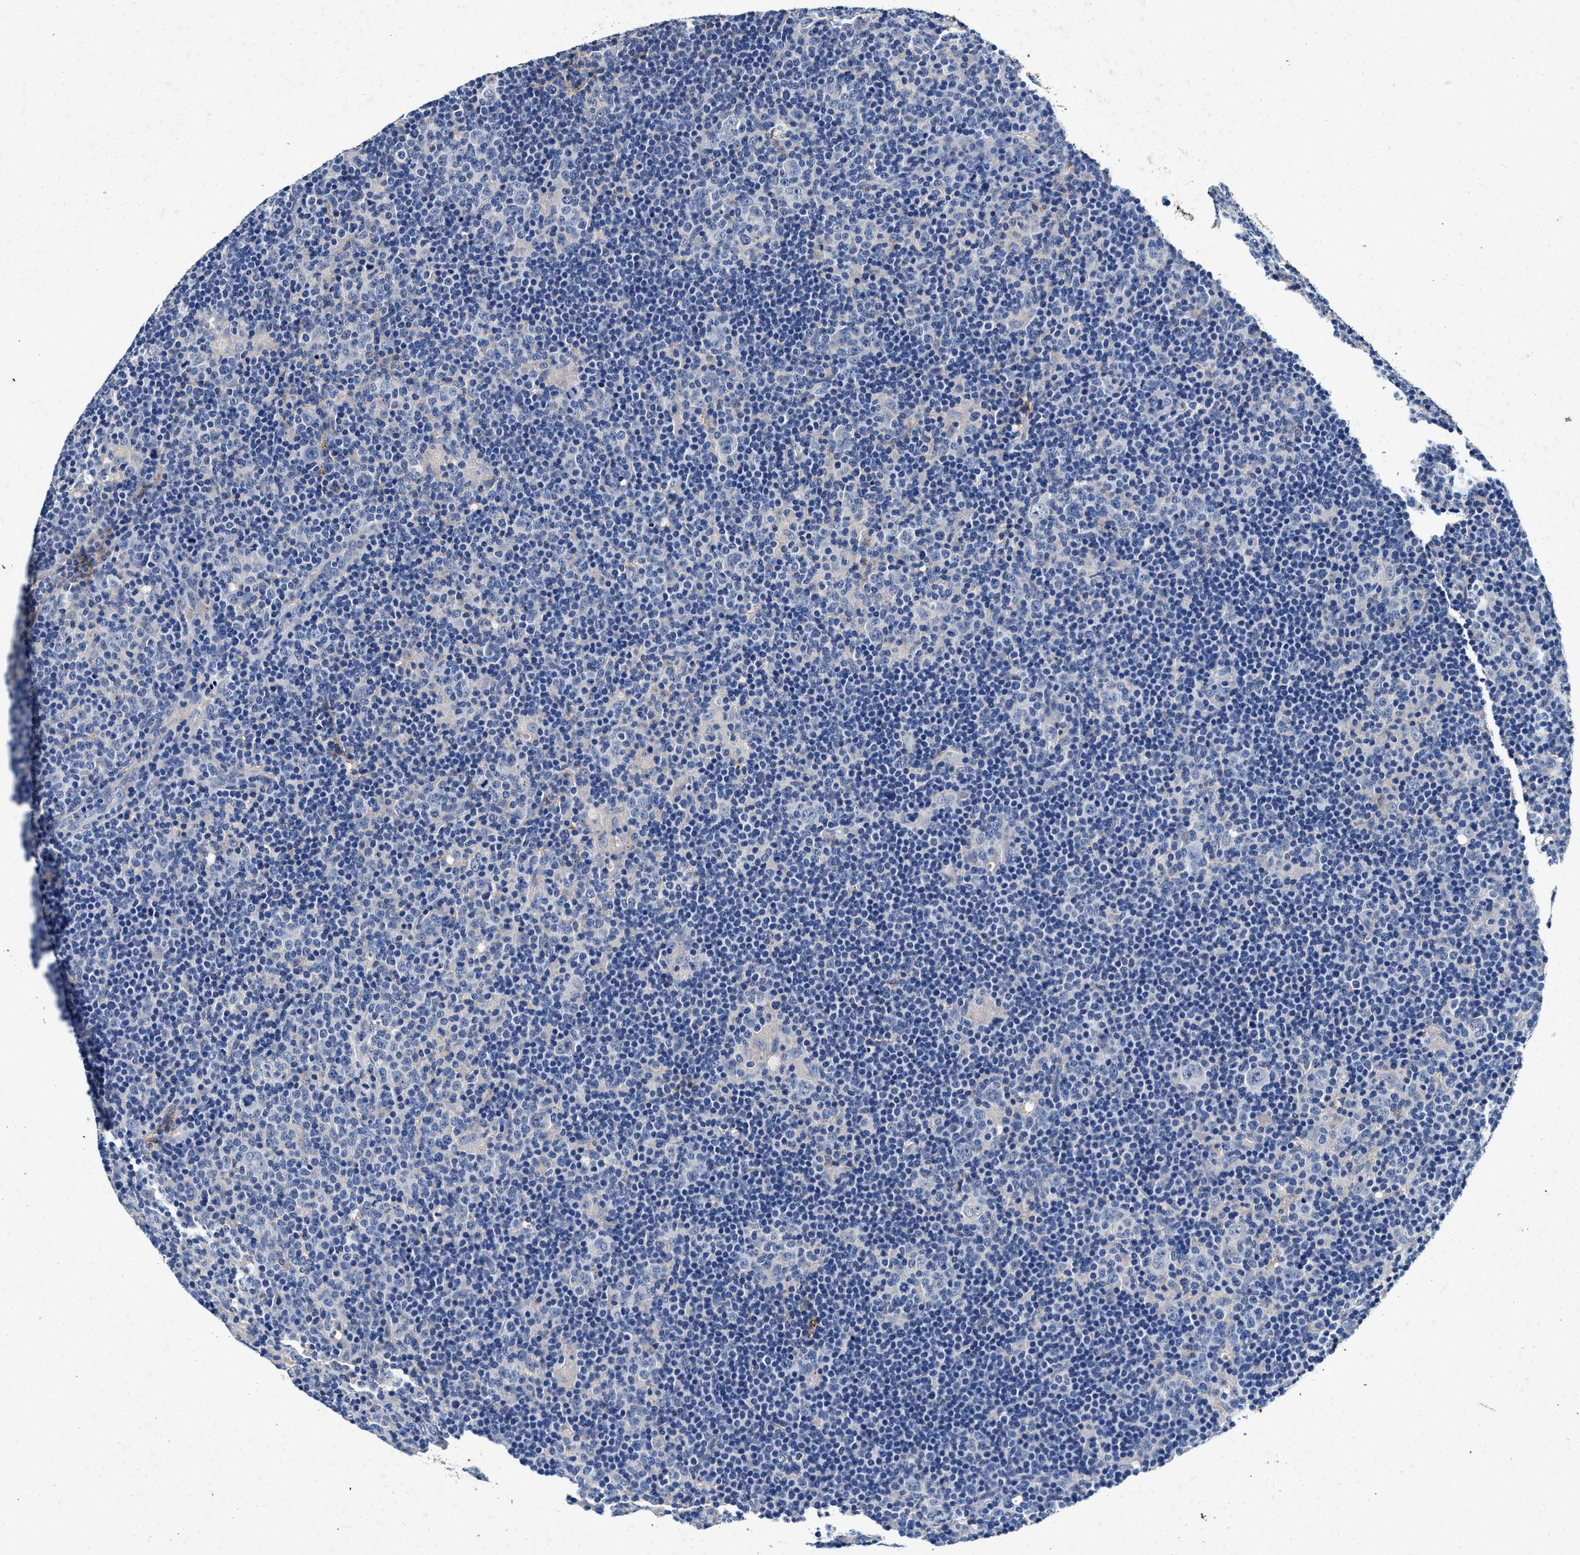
{"staining": {"intensity": "negative", "quantity": "none", "location": "none"}, "tissue": "lymphoma", "cell_type": "Tumor cells", "image_type": "cancer", "snomed": [{"axis": "morphology", "description": "Hodgkin's disease, NOS"}, {"axis": "topography", "description": "Lymph node"}], "caption": "IHC image of Hodgkin's disease stained for a protein (brown), which reveals no positivity in tumor cells.", "gene": "SLC8A1", "patient": {"sex": "female", "age": 57}}